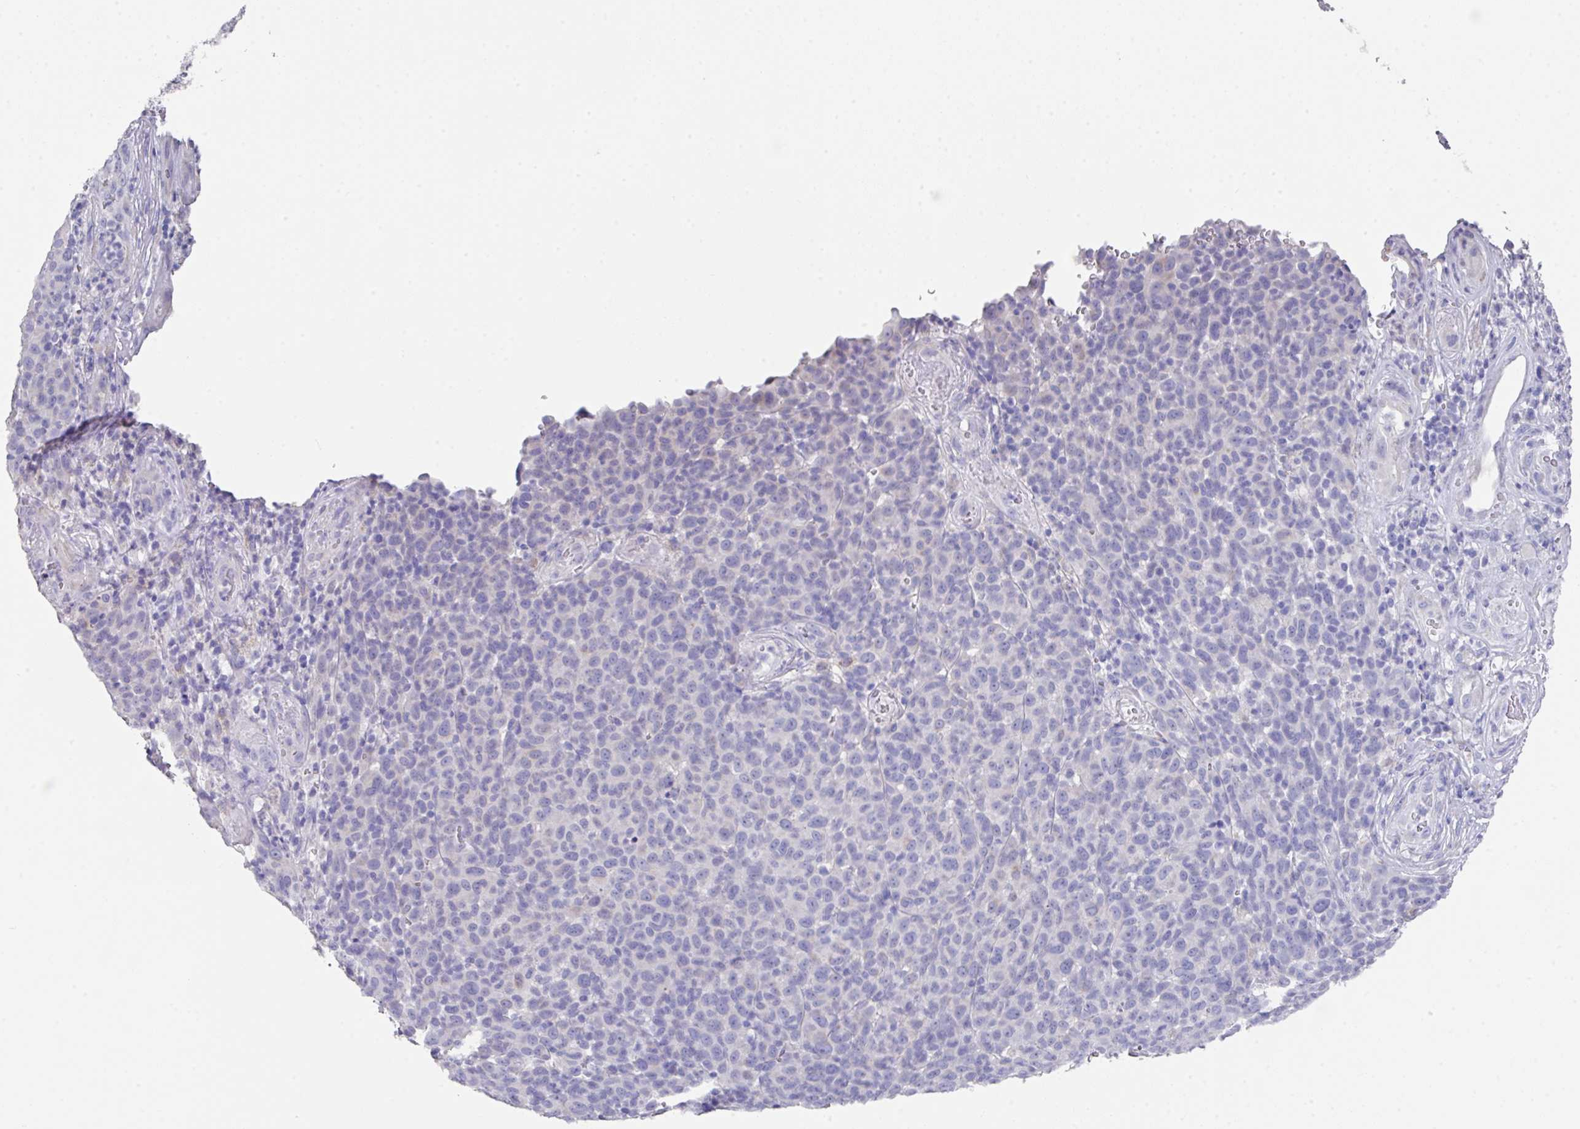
{"staining": {"intensity": "negative", "quantity": "none", "location": "none"}, "tissue": "melanoma", "cell_type": "Tumor cells", "image_type": "cancer", "snomed": [{"axis": "morphology", "description": "Malignant melanoma, NOS"}, {"axis": "topography", "description": "Skin"}], "caption": "Human melanoma stained for a protein using immunohistochemistry shows no expression in tumor cells.", "gene": "DAZL", "patient": {"sex": "male", "age": 49}}